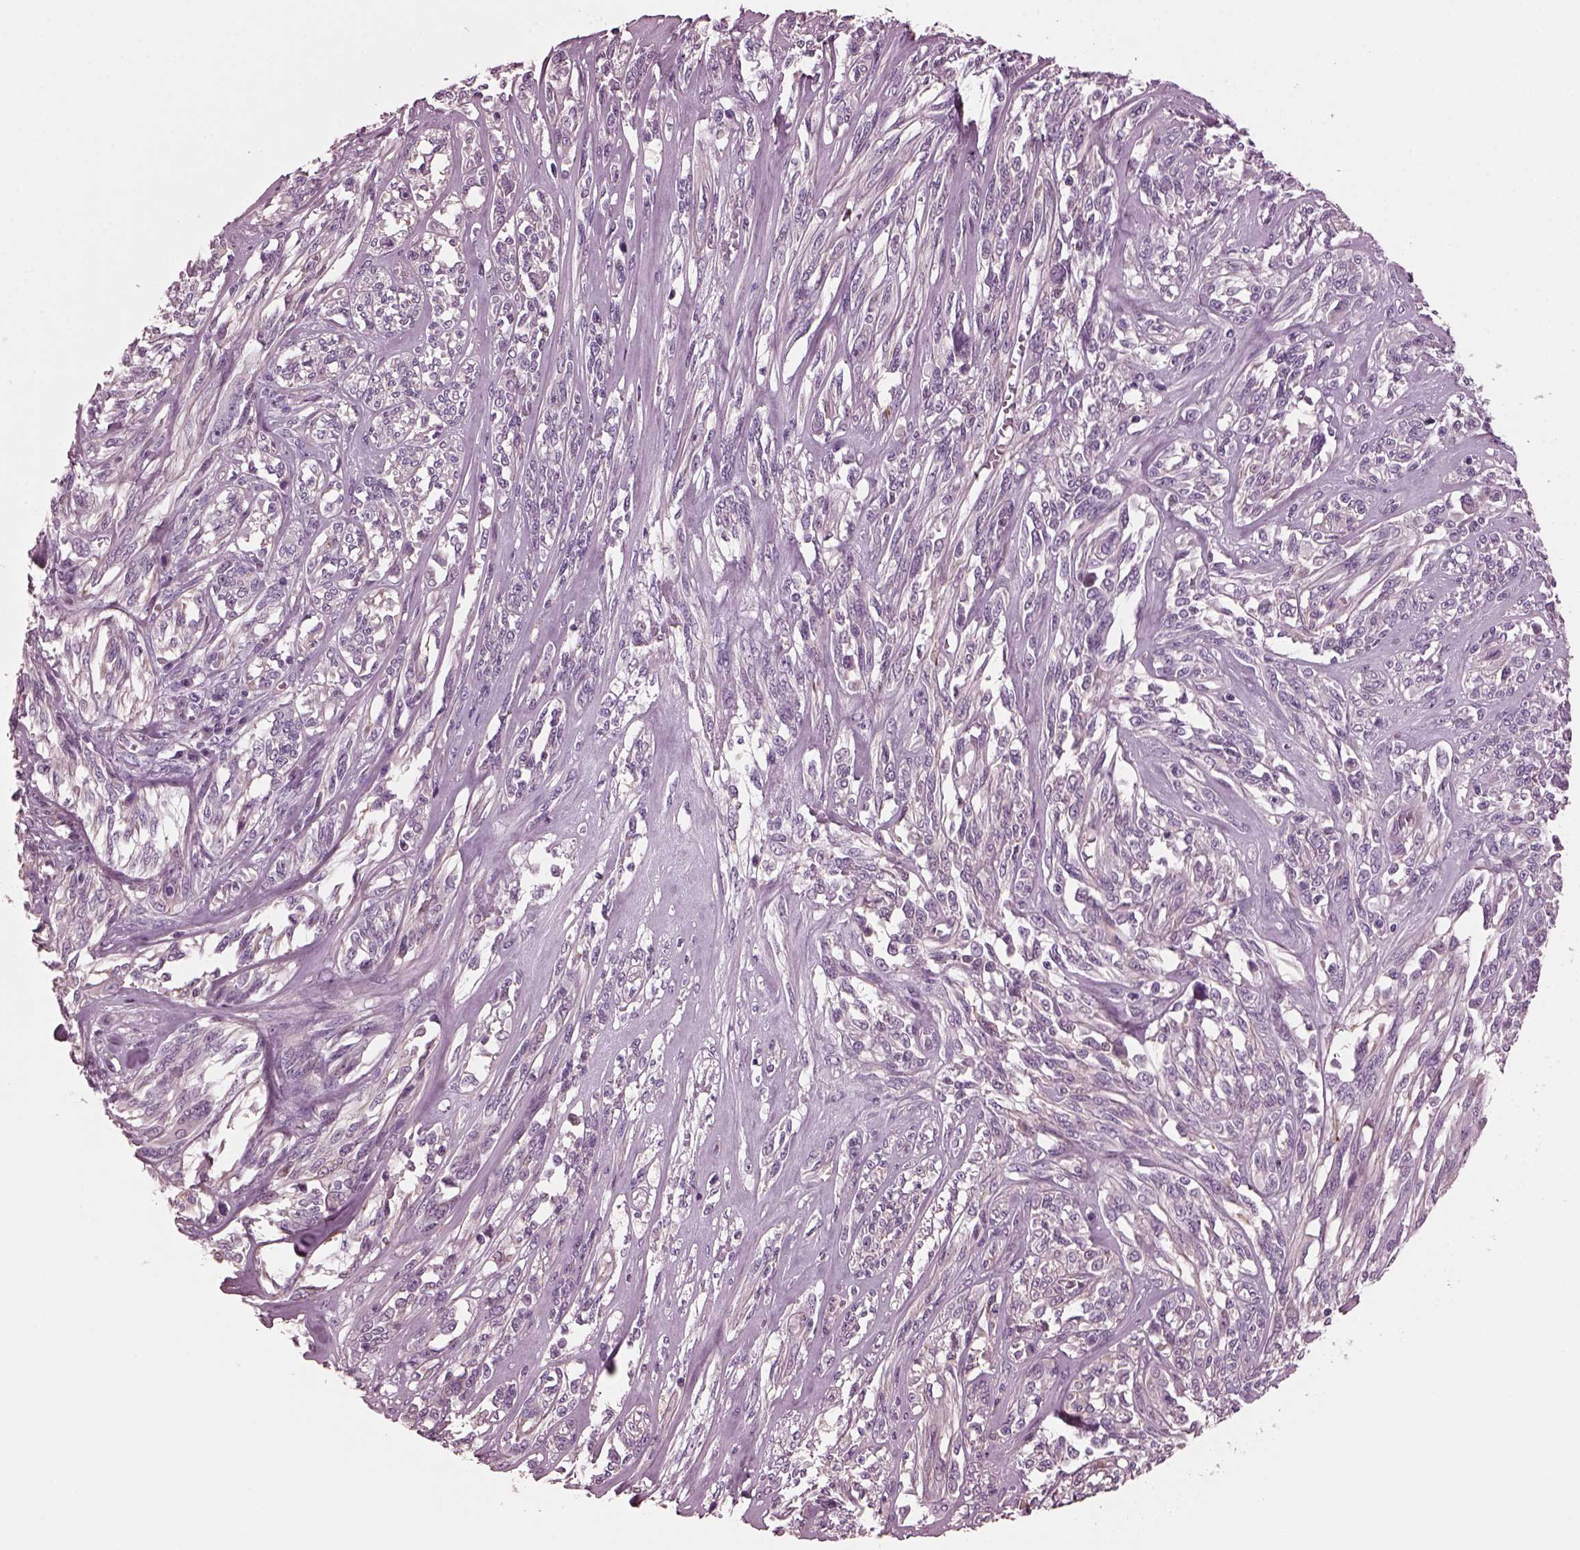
{"staining": {"intensity": "negative", "quantity": "none", "location": "none"}, "tissue": "melanoma", "cell_type": "Tumor cells", "image_type": "cancer", "snomed": [{"axis": "morphology", "description": "Malignant melanoma, NOS"}, {"axis": "topography", "description": "Skin"}], "caption": "High power microscopy photomicrograph of an immunohistochemistry (IHC) image of melanoma, revealing no significant positivity in tumor cells.", "gene": "GDF11", "patient": {"sex": "female", "age": 91}}